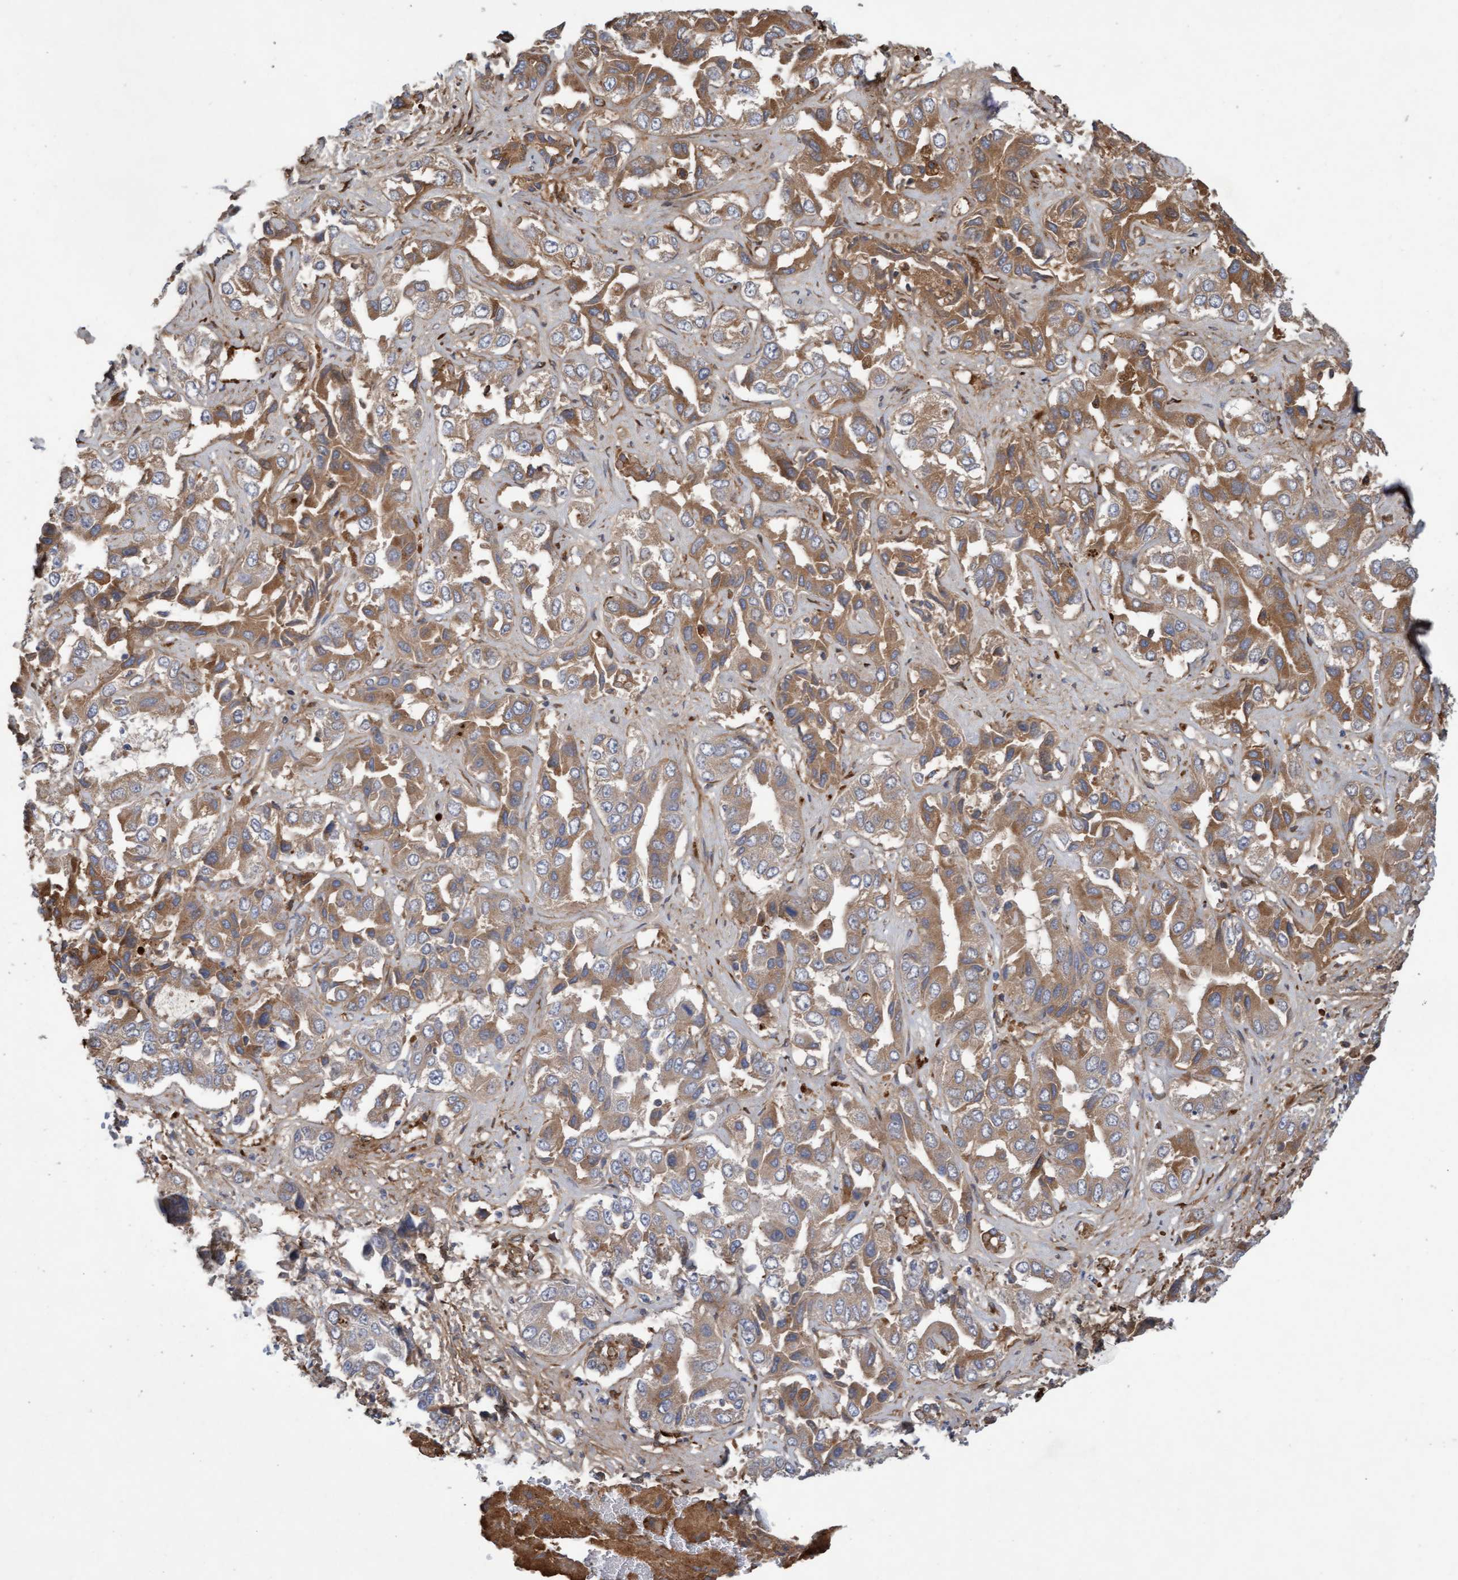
{"staining": {"intensity": "moderate", "quantity": ">75%", "location": "cytoplasmic/membranous"}, "tissue": "liver cancer", "cell_type": "Tumor cells", "image_type": "cancer", "snomed": [{"axis": "morphology", "description": "Cholangiocarcinoma"}, {"axis": "topography", "description": "Liver"}], "caption": "A micrograph of liver cholangiocarcinoma stained for a protein shows moderate cytoplasmic/membranous brown staining in tumor cells.", "gene": "DDHD2", "patient": {"sex": "female", "age": 52}}